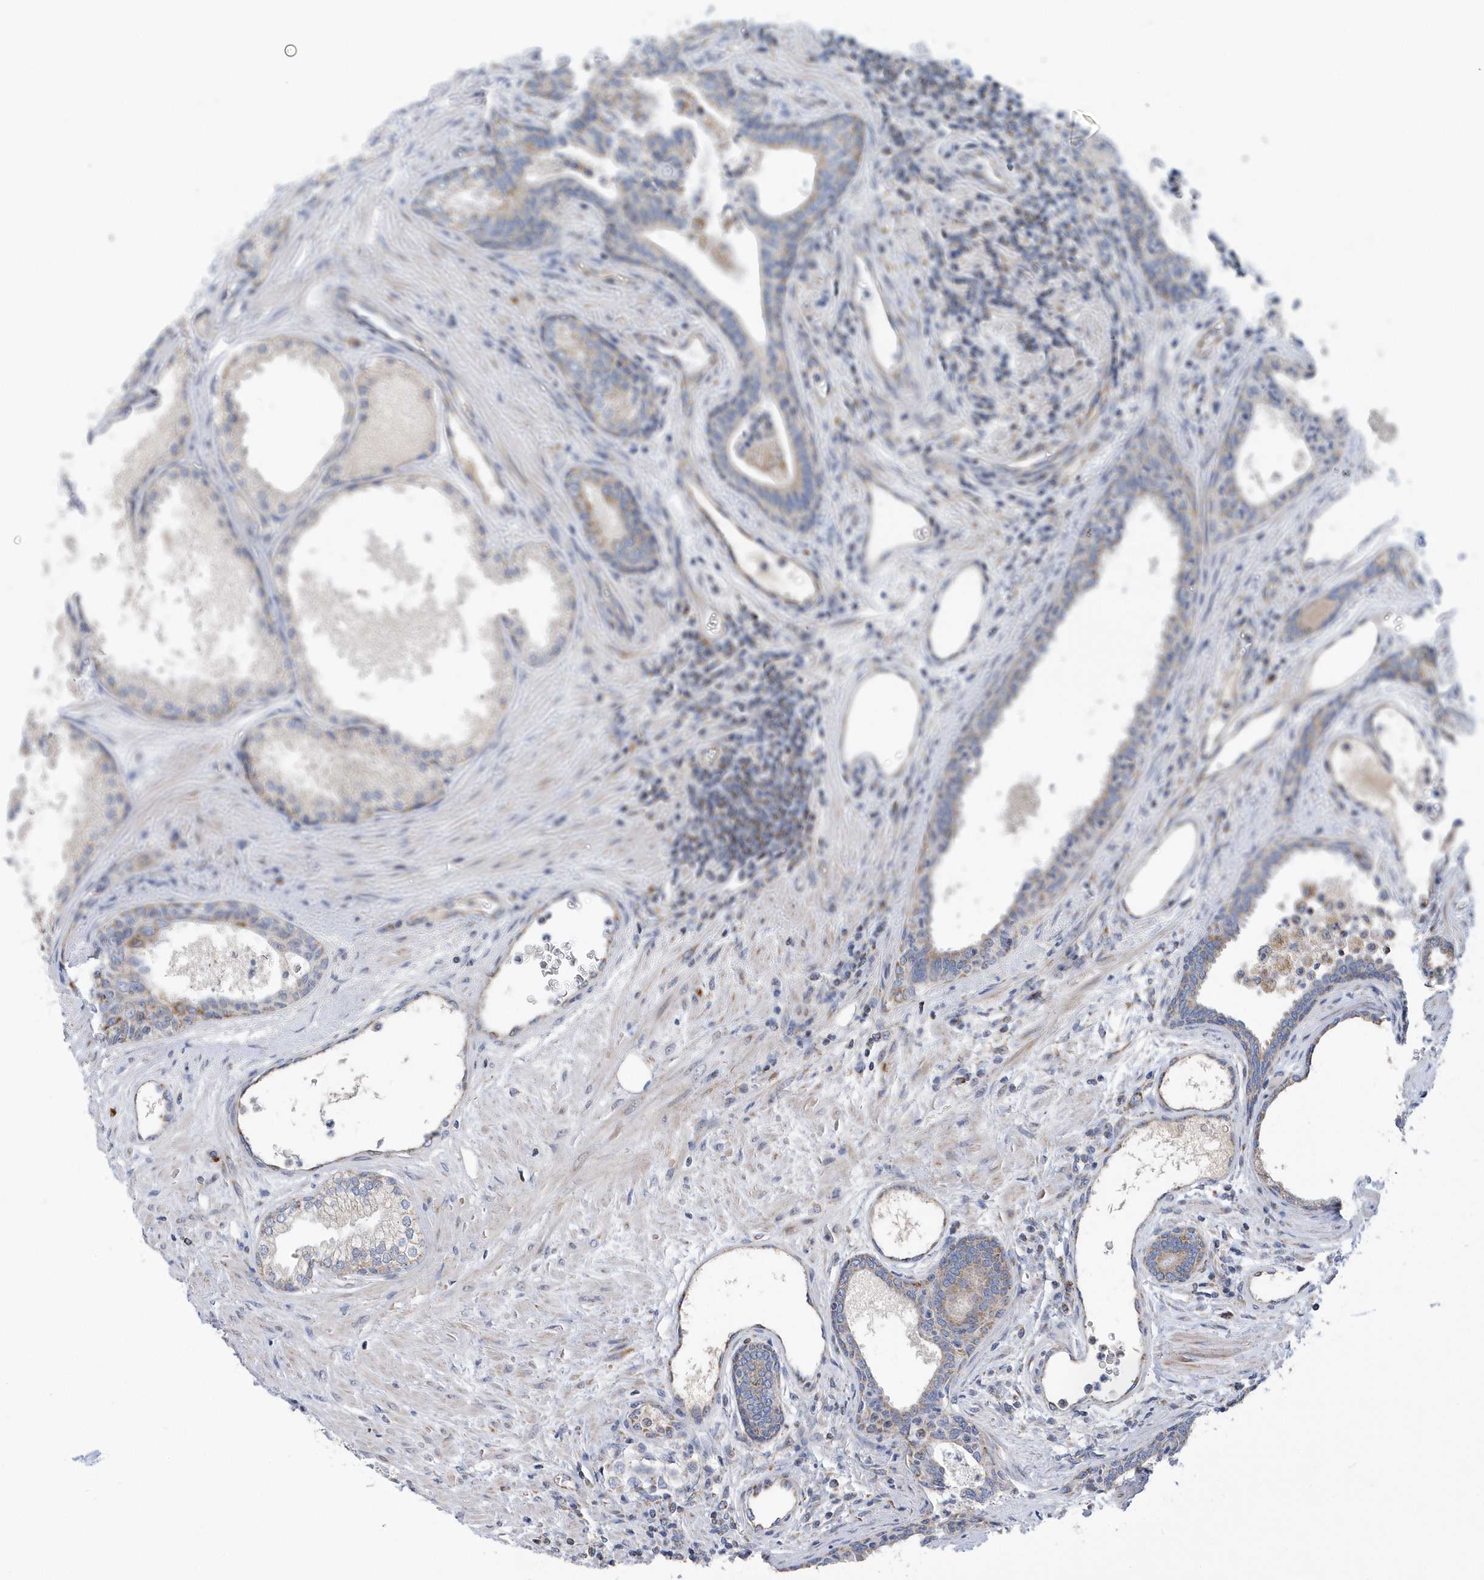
{"staining": {"intensity": "moderate", "quantity": "<25%", "location": "cytoplasmic/membranous"}, "tissue": "prostate", "cell_type": "Glandular cells", "image_type": "normal", "snomed": [{"axis": "morphology", "description": "Normal tissue, NOS"}, {"axis": "topography", "description": "Prostate"}], "caption": "This histopathology image displays immunohistochemistry staining of unremarkable human prostate, with low moderate cytoplasmic/membranous expression in approximately <25% of glandular cells.", "gene": "VWA5B2", "patient": {"sex": "male", "age": 76}}